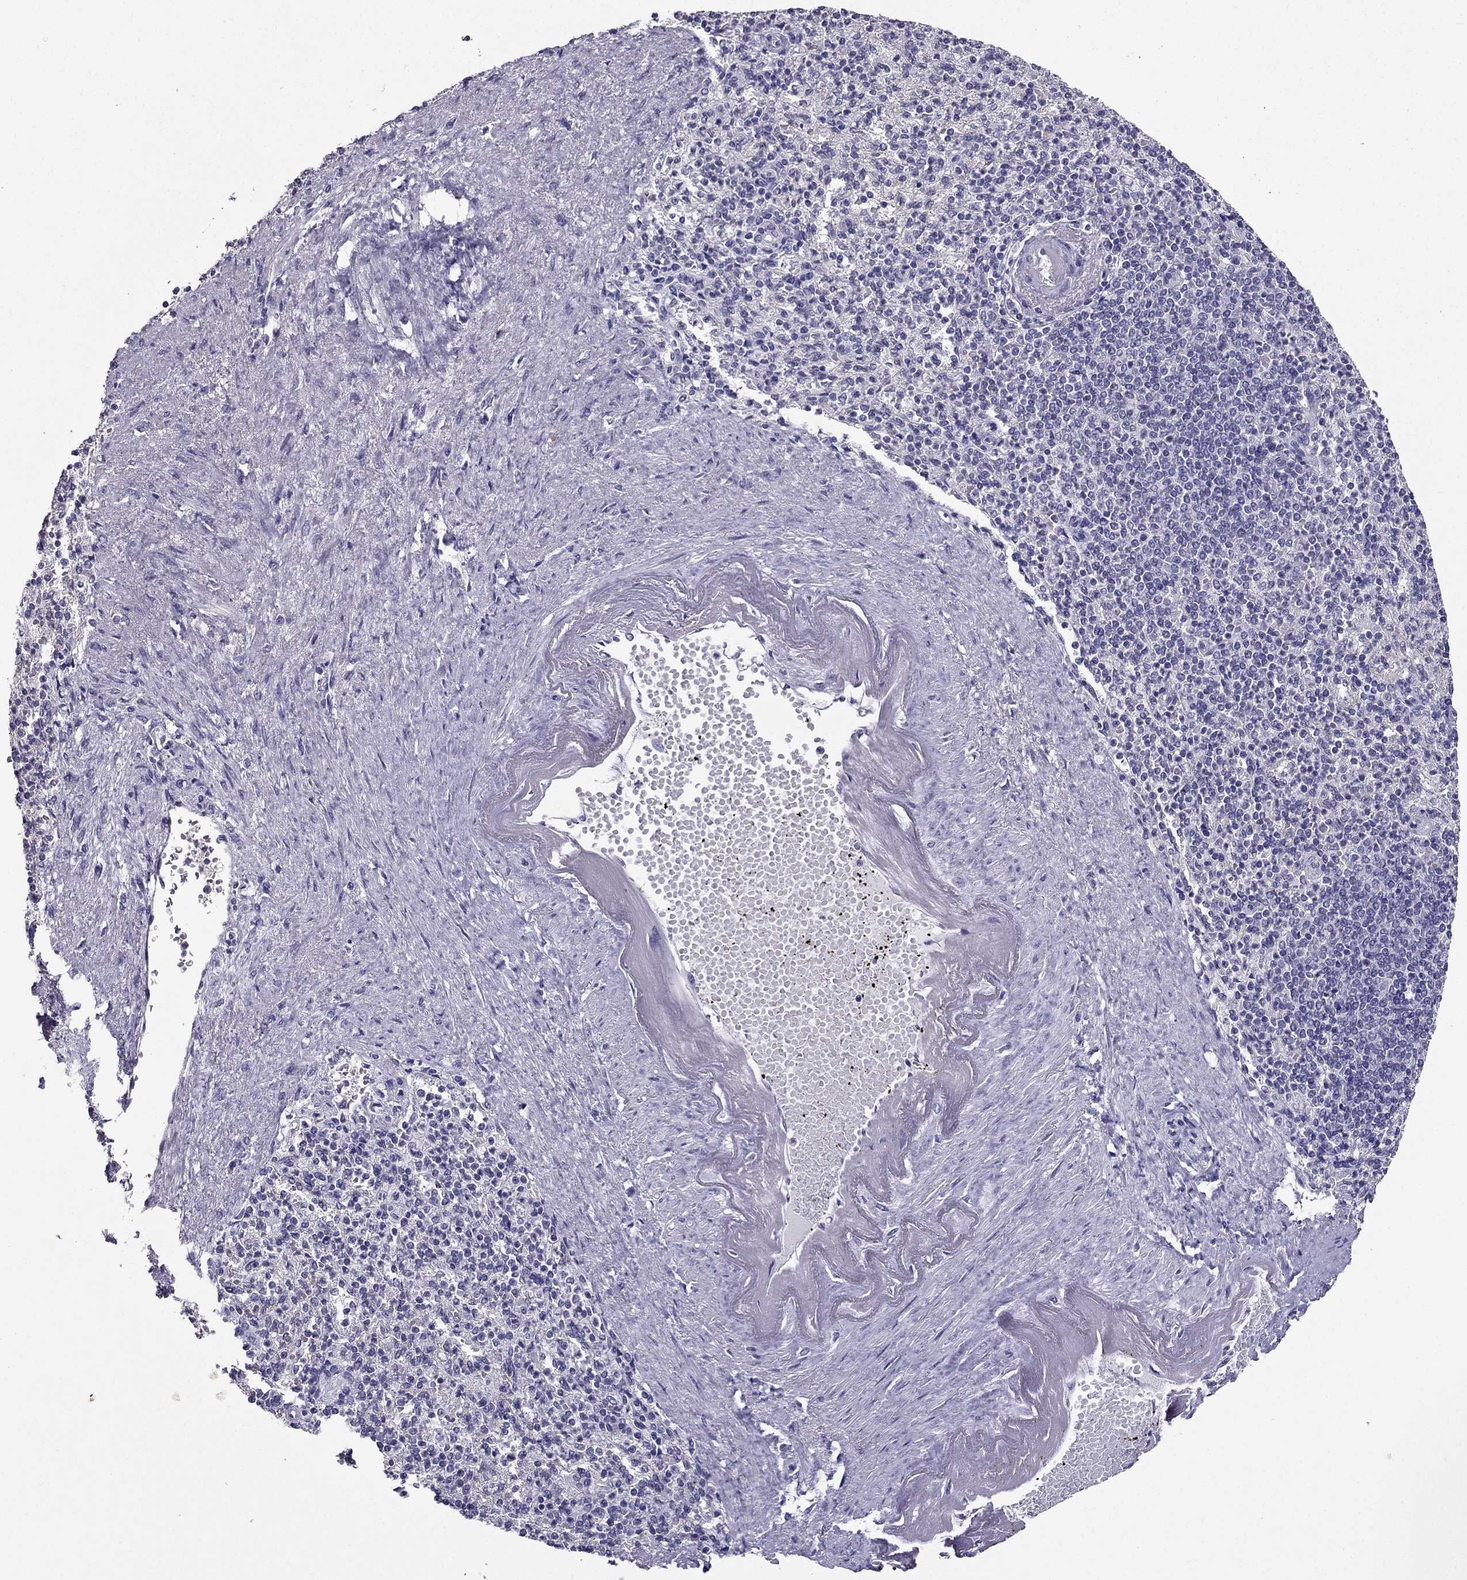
{"staining": {"intensity": "negative", "quantity": "none", "location": "none"}, "tissue": "spleen", "cell_type": "Cells in red pulp", "image_type": "normal", "snomed": [{"axis": "morphology", "description": "Normal tissue, NOS"}, {"axis": "topography", "description": "Spleen"}], "caption": "High magnification brightfield microscopy of unremarkable spleen stained with DAB (3,3'-diaminobenzidine) (brown) and counterstained with hematoxylin (blue): cells in red pulp show no significant expression. Nuclei are stained in blue.", "gene": "DUSP15", "patient": {"sex": "female", "age": 74}}